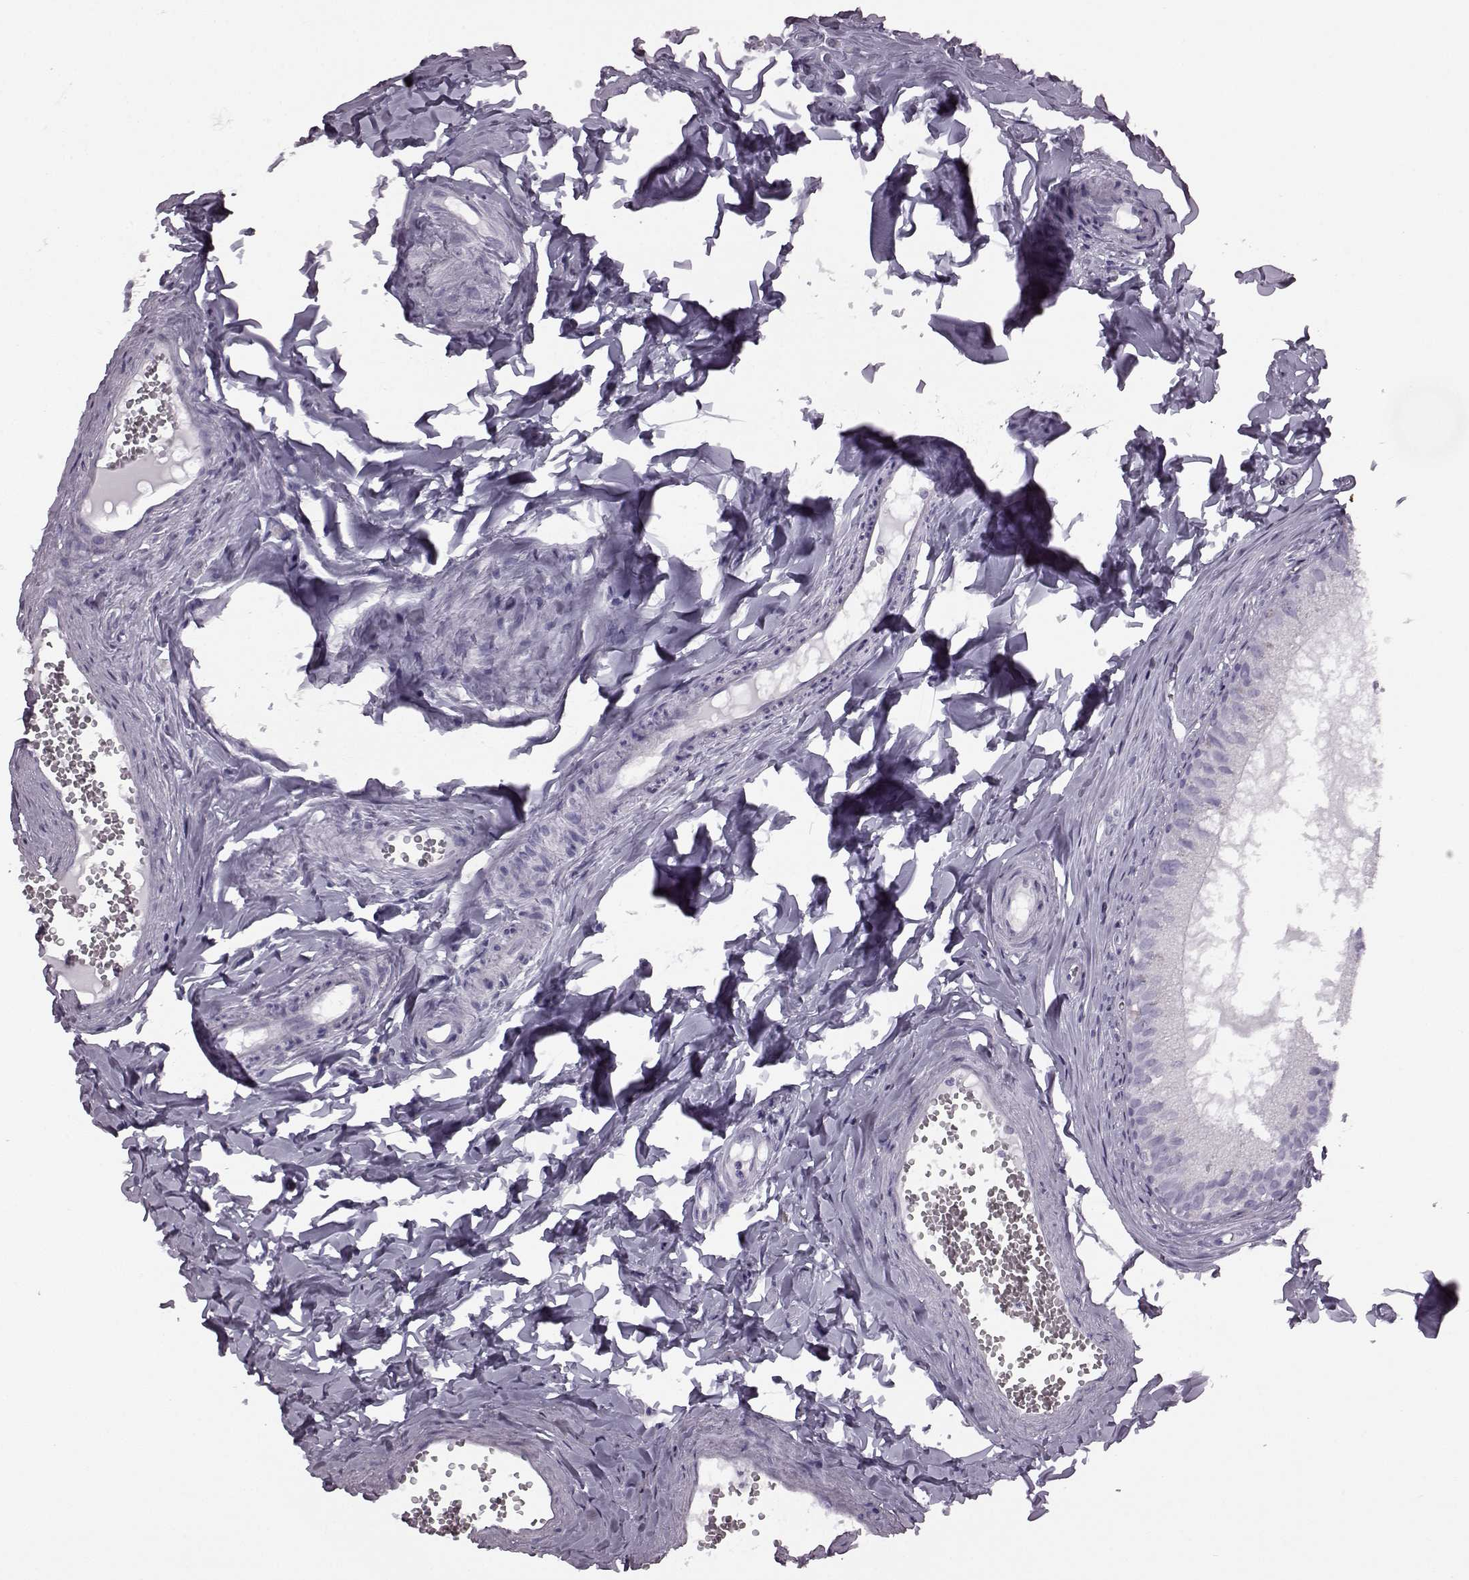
{"staining": {"intensity": "negative", "quantity": "none", "location": "none"}, "tissue": "epididymis", "cell_type": "Glandular cells", "image_type": "normal", "snomed": [{"axis": "morphology", "description": "Normal tissue, NOS"}, {"axis": "topography", "description": "Epididymis"}], "caption": "A high-resolution image shows immunohistochemistry staining of benign epididymis, which exhibits no significant expression in glandular cells.", "gene": "JSRP1", "patient": {"sex": "male", "age": 45}}